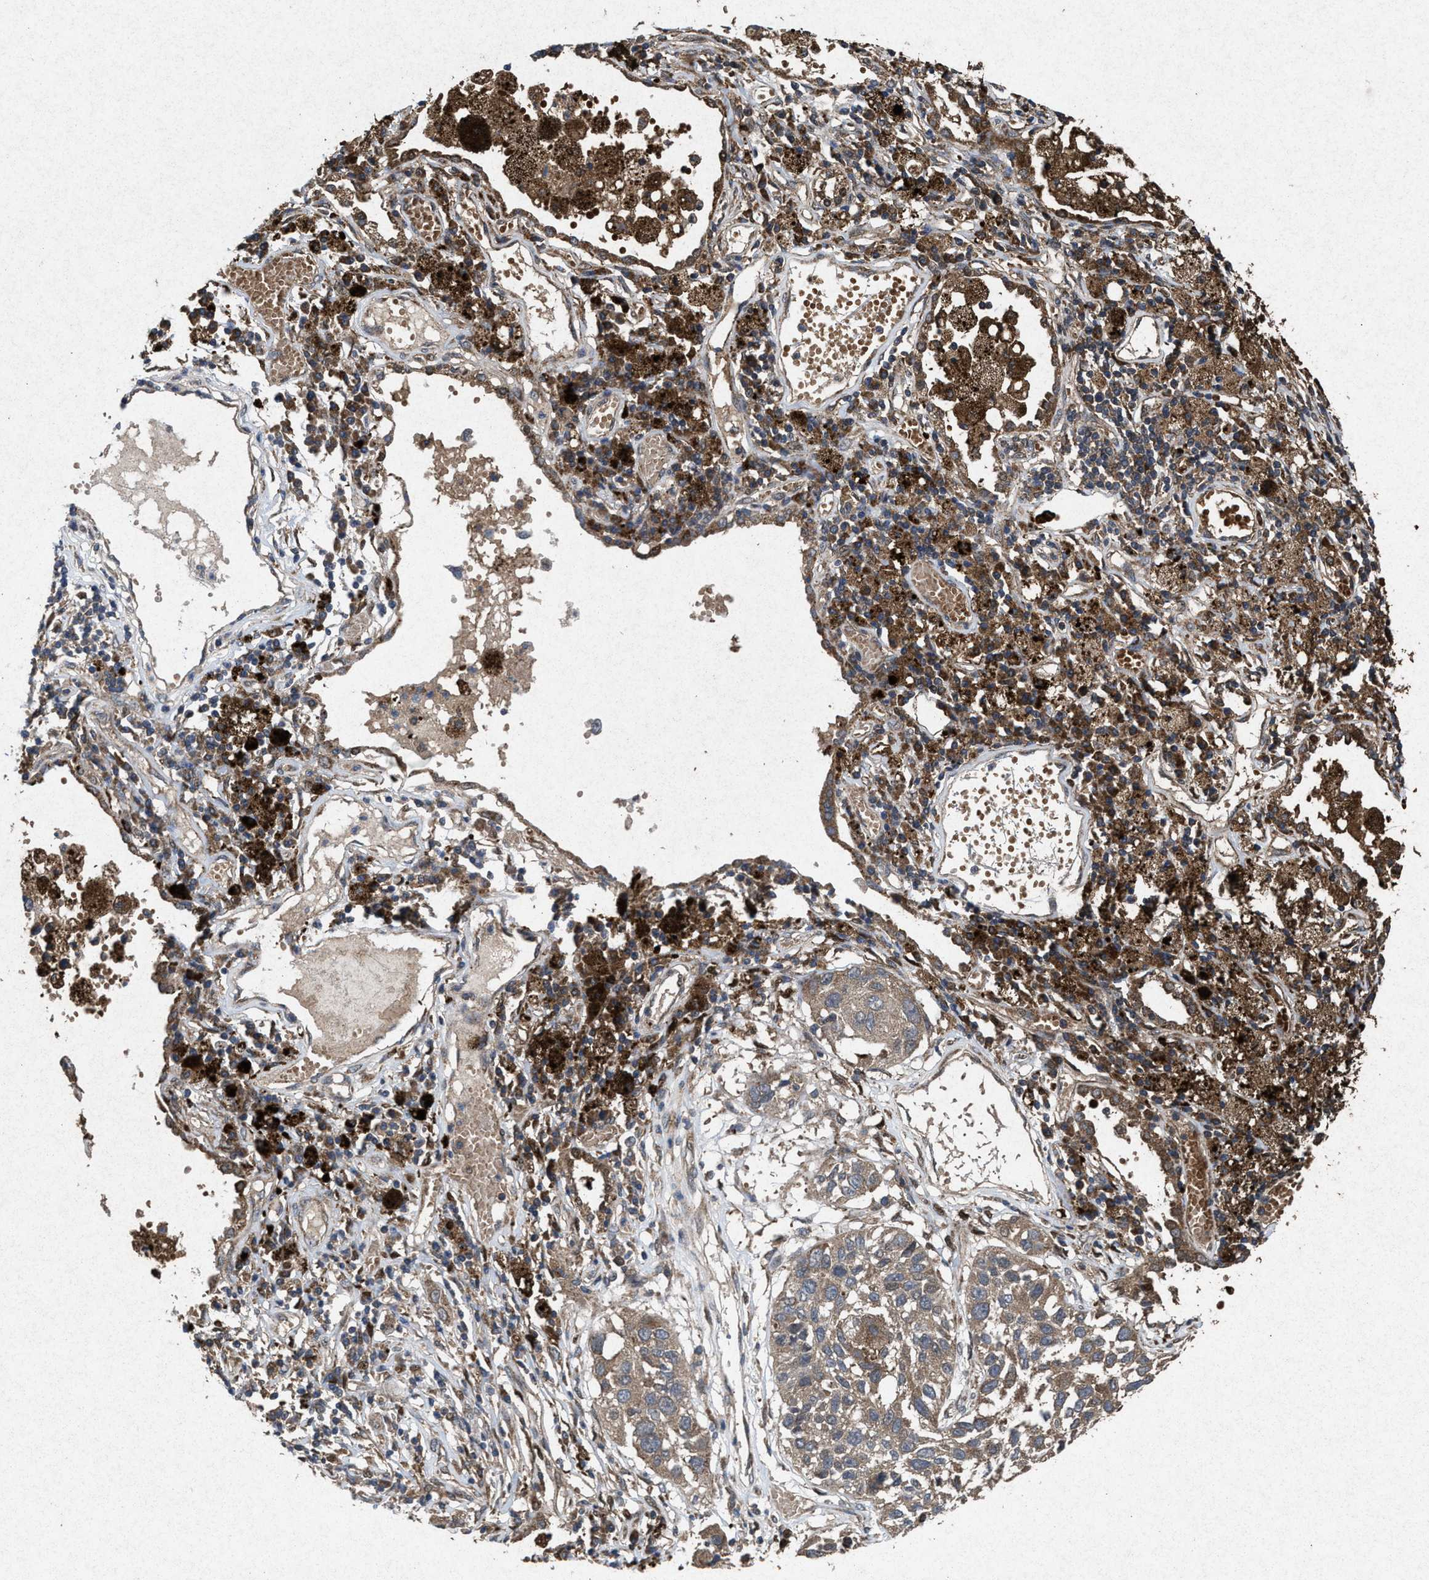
{"staining": {"intensity": "weak", "quantity": ">75%", "location": "cytoplasmic/membranous"}, "tissue": "lung cancer", "cell_type": "Tumor cells", "image_type": "cancer", "snomed": [{"axis": "morphology", "description": "Squamous cell carcinoma, NOS"}, {"axis": "topography", "description": "Lung"}], "caption": "This image shows immunohistochemistry (IHC) staining of lung cancer (squamous cell carcinoma), with low weak cytoplasmic/membranous expression in about >75% of tumor cells.", "gene": "MSI2", "patient": {"sex": "male", "age": 71}}